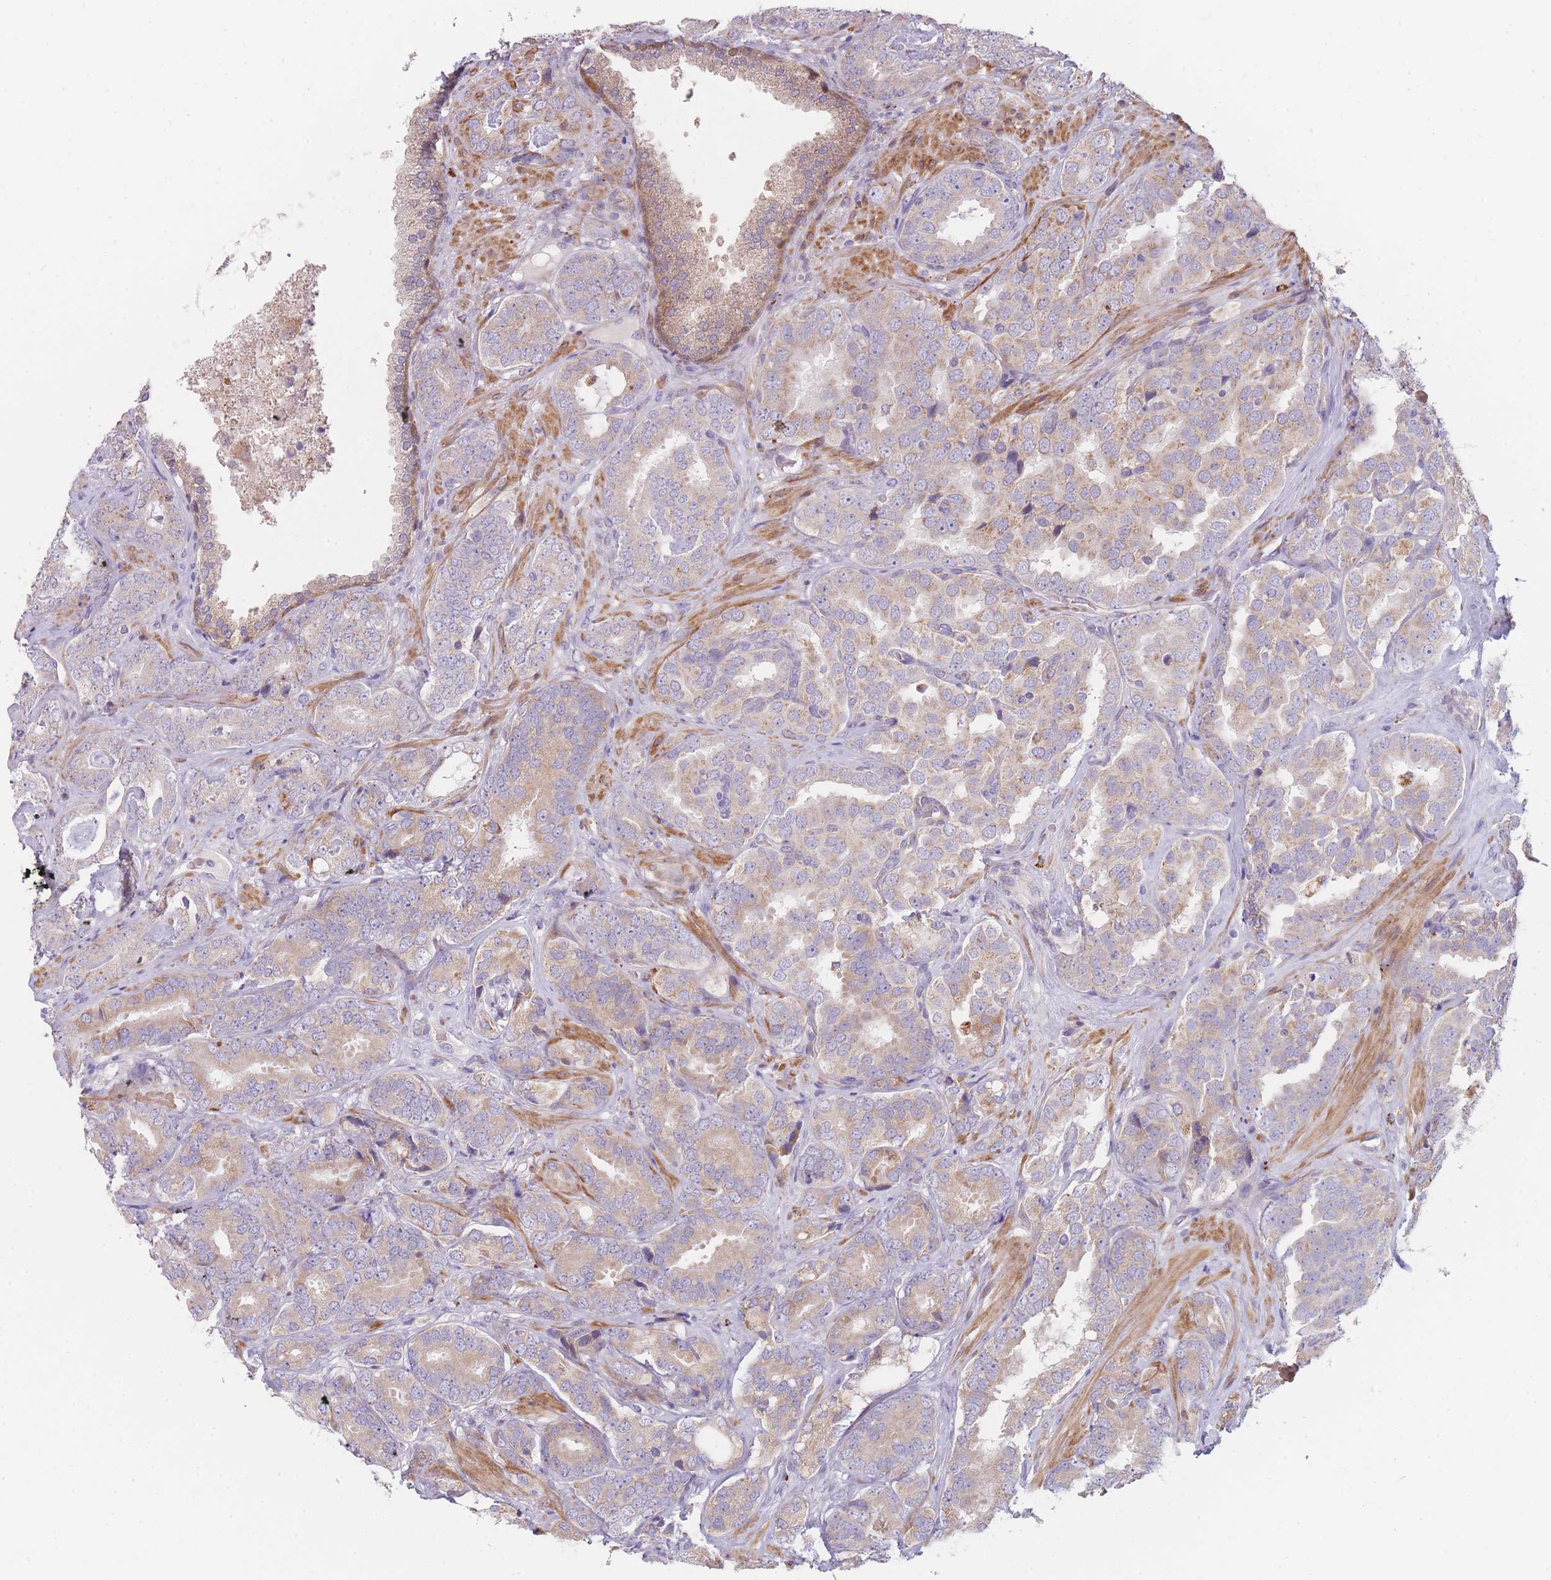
{"staining": {"intensity": "moderate", "quantity": ">75%", "location": "cytoplasmic/membranous"}, "tissue": "prostate cancer", "cell_type": "Tumor cells", "image_type": "cancer", "snomed": [{"axis": "morphology", "description": "Adenocarcinoma, High grade"}, {"axis": "topography", "description": "Prostate"}], "caption": "A photomicrograph of prostate adenocarcinoma (high-grade) stained for a protein shows moderate cytoplasmic/membranous brown staining in tumor cells. (DAB IHC with brightfield microscopy, high magnification).", "gene": "SMPD4", "patient": {"sex": "male", "age": 71}}